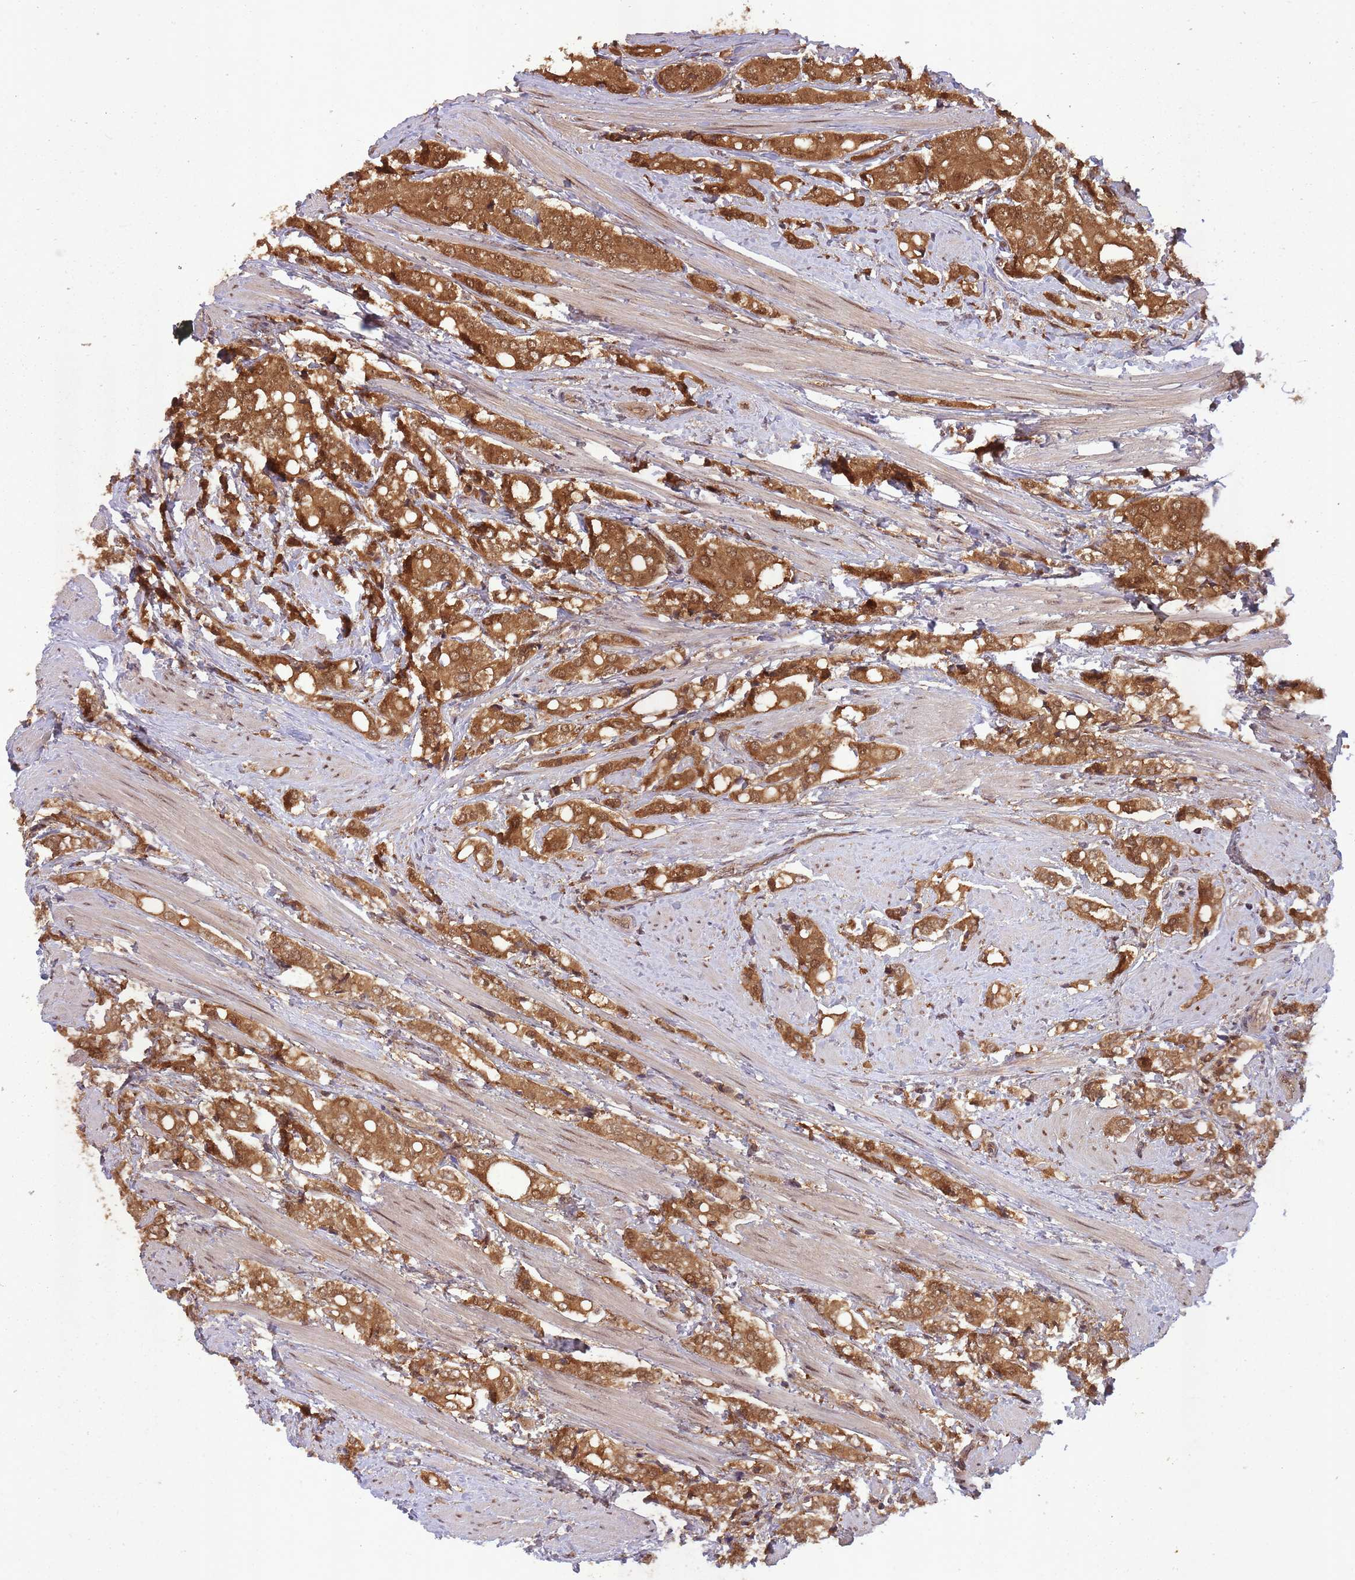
{"staining": {"intensity": "strong", "quantity": ">75%", "location": "cytoplasmic/membranous"}, "tissue": "prostate cancer", "cell_type": "Tumor cells", "image_type": "cancer", "snomed": [{"axis": "morphology", "description": "Adenocarcinoma, High grade"}, {"axis": "topography", "description": "Prostate"}], "caption": "Prostate cancer tissue exhibits strong cytoplasmic/membranous positivity in about >75% of tumor cells, visualized by immunohistochemistry. (DAB IHC, brown staining for protein, blue staining for nuclei).", "gene": "PPP6R3", "patient": {"sex": "male", "age": 71}}